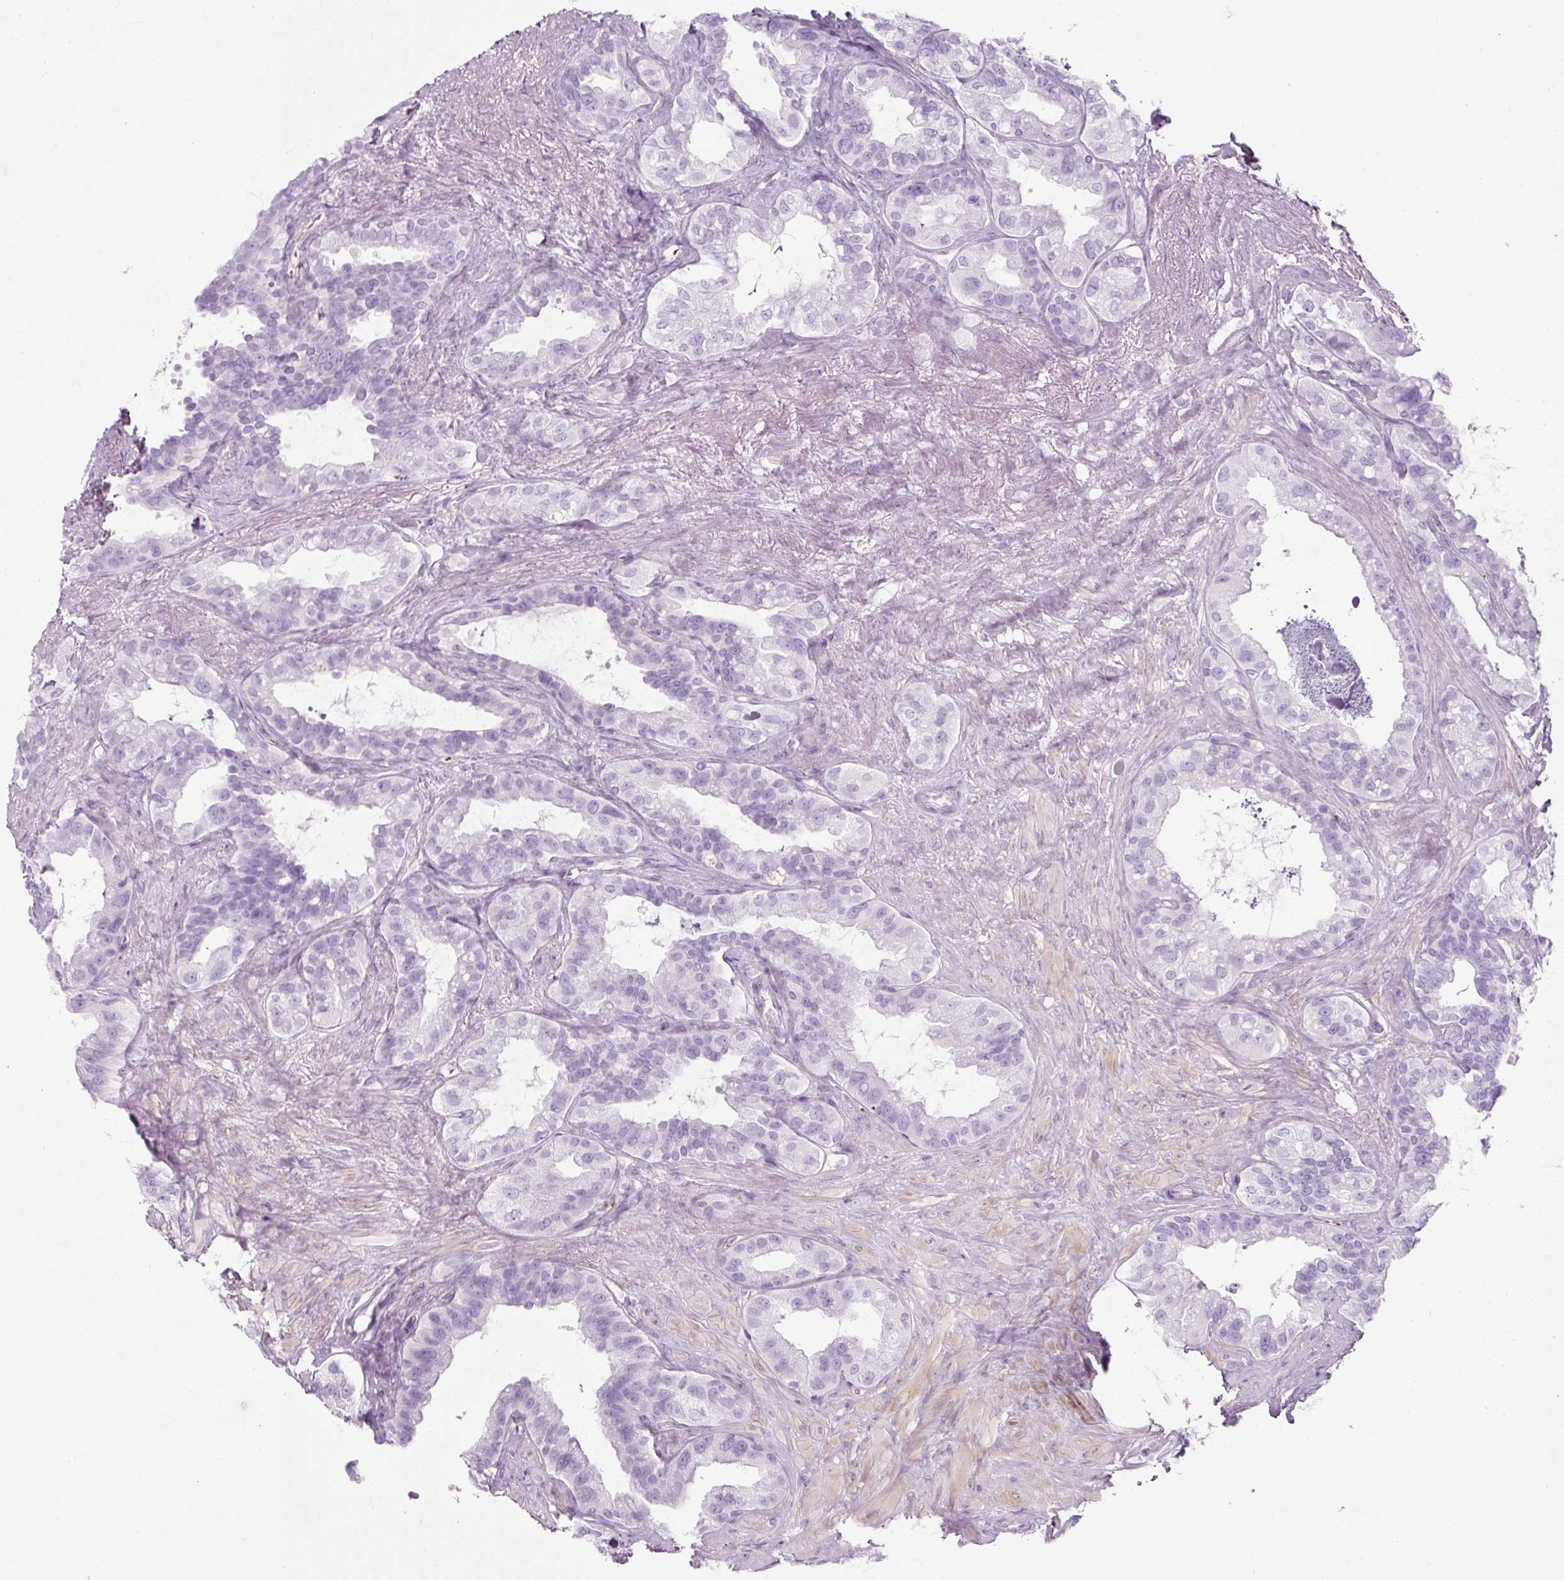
{"staining": {"intensity": "negative", "quantity": "none", "location": "none"}, "tissue": "seminal vesicle", "cell_type": "Glandular cells", "image_type": "normal", "snomed": [{"axis": "morphology", "description": "Normal tissue, NOS"}, {"axis": "topography", "description": "Seminal veicle"}, {"axis": "topography", "description": "Peripheral nerve tissue"}], "caption": "A high-resolution micrograph shows IHC staining of normal seminal vesicle, which shows no significant positivity in glandular cells.", "gene": "ENSG00000288796", "patient": {"sex": "male", "age": 76}}